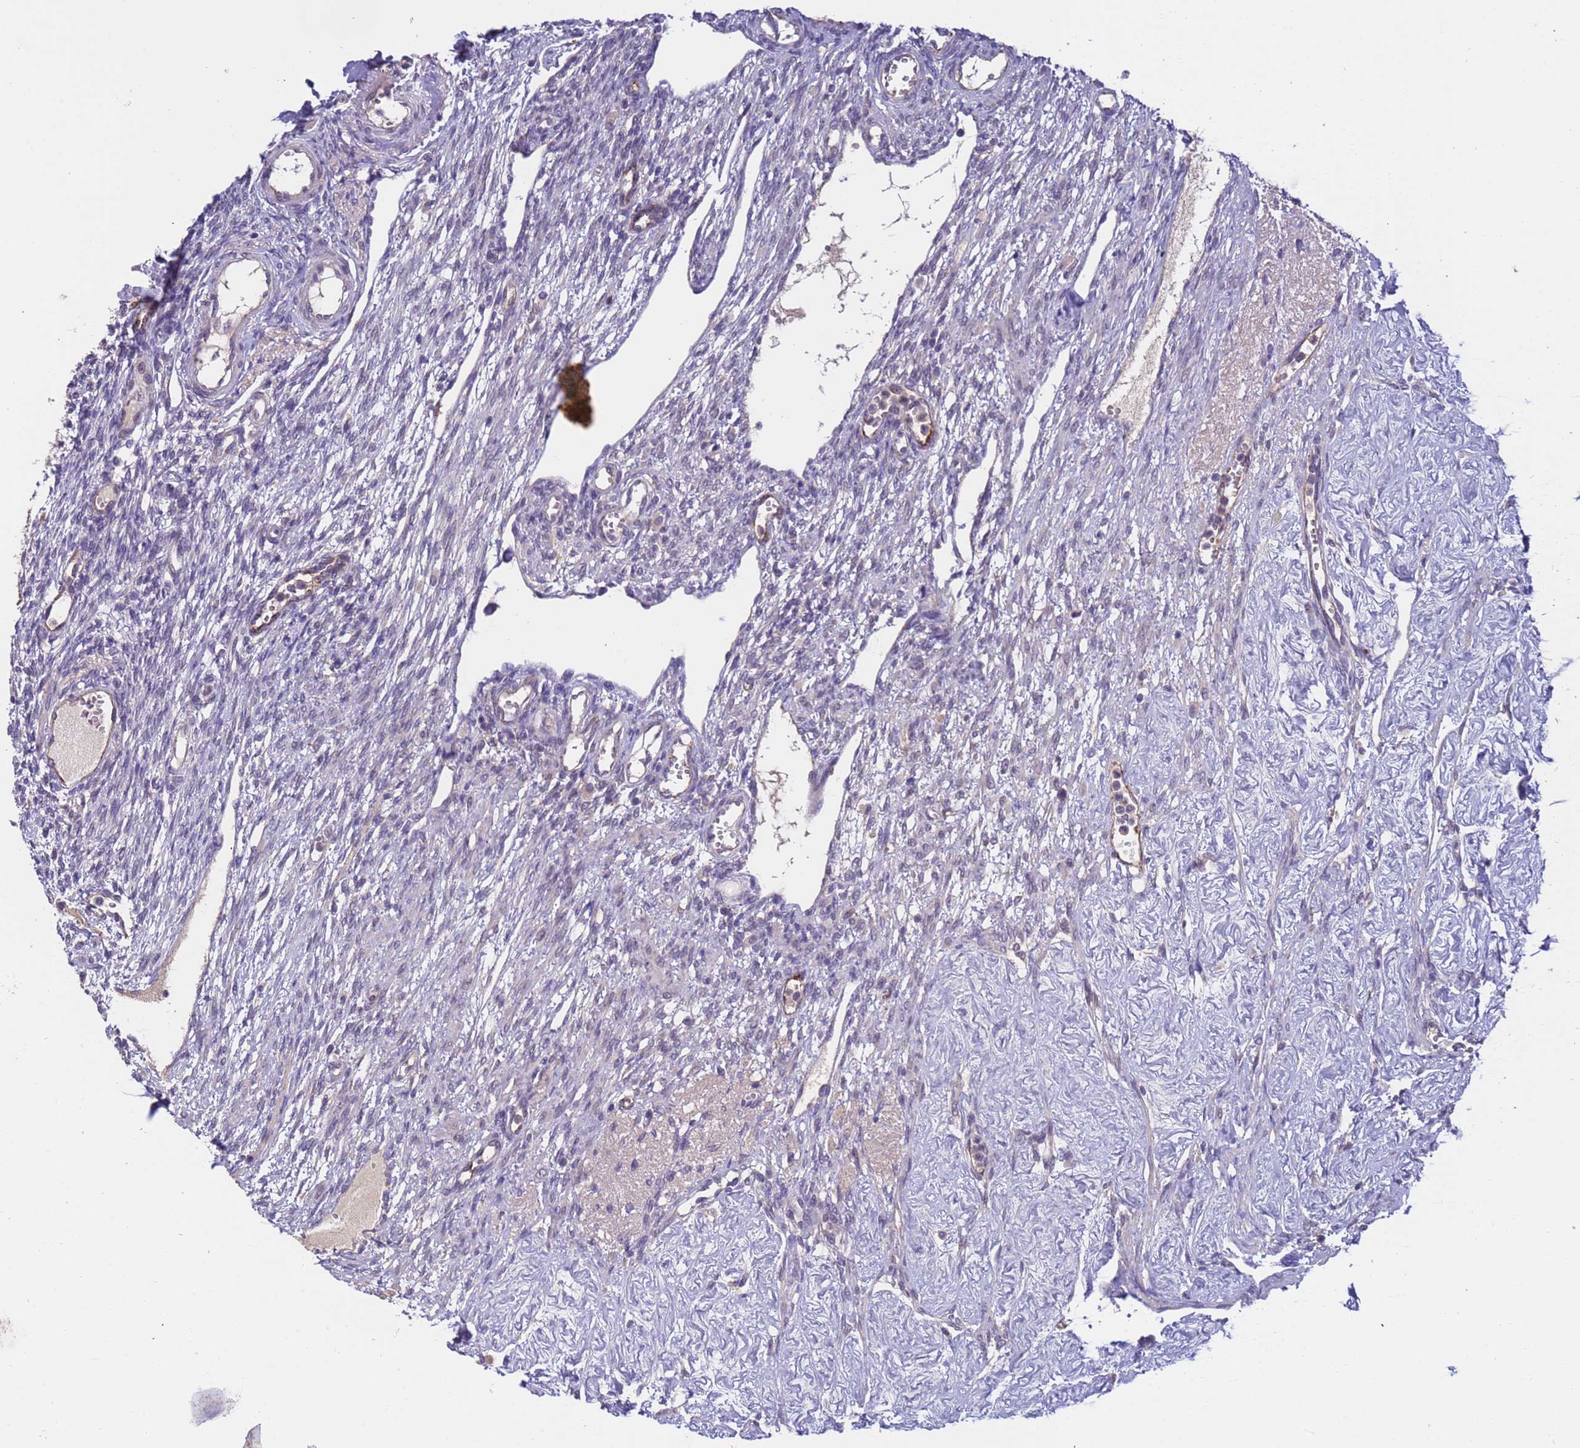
{"staining": {"intensity": "negative", "quantity": "none", "location": "none"}, "tissue": "ovary", "cell_type": "Ovarian stroma cells", "image_type": "normal", "snomed": [{"axis": "morphology", "description": "Normal tissue, NOS"}, {"axis": "morphology", "description": "Cyst, NOS"}, {"axis": "topography", "description": "Ovary"}], "caption": "High power microscopy image of an immunohistochemistry (IHC) image of unremarkable ovary, revealing no significant positivity in ovarian stroma cells. (DAB immunohistochemistry with hematoxylin counter stain).", "gene": "ZNF248", "patient": {"sex": "female", "age": 33}}